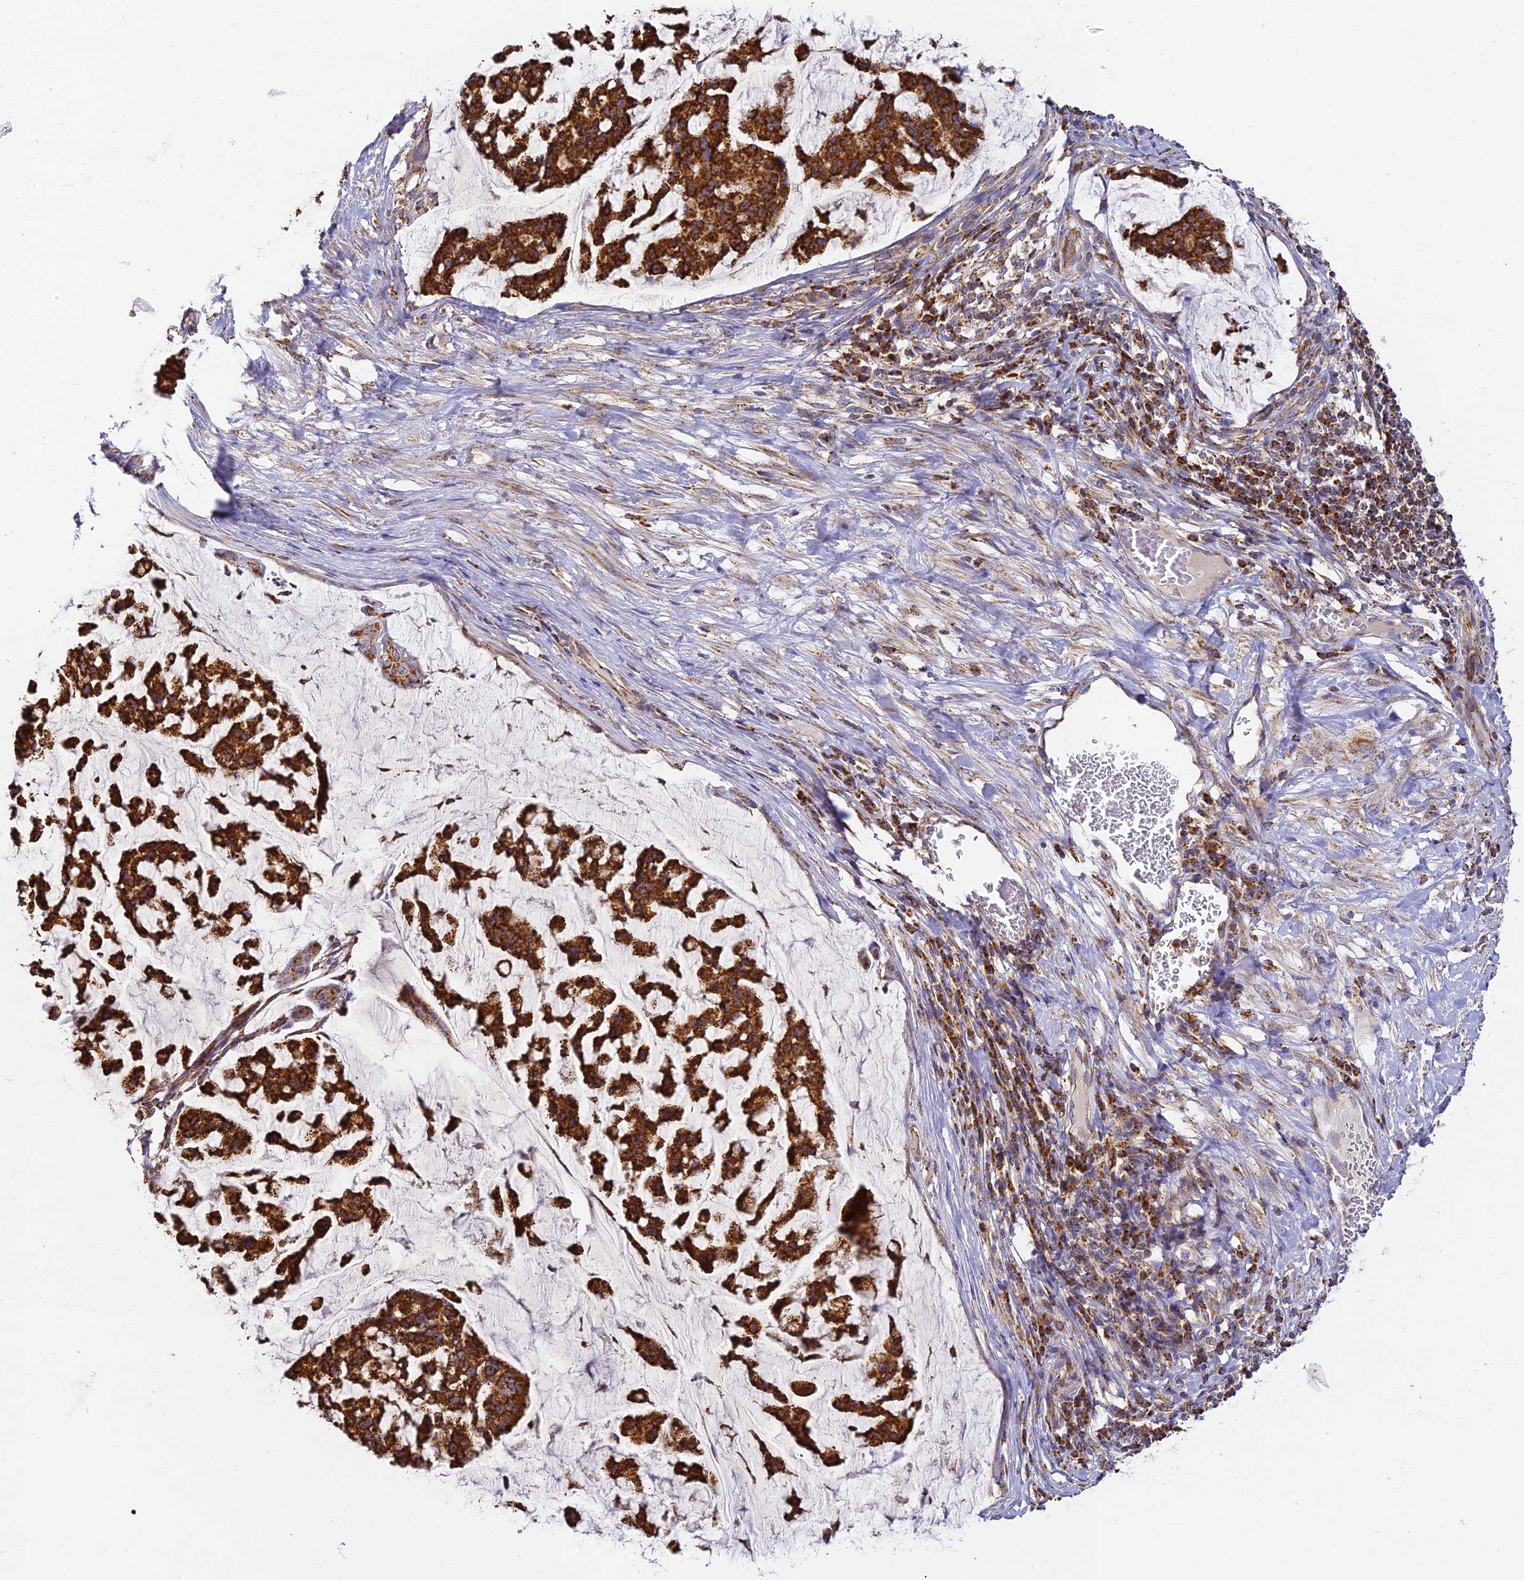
{"staining": {"intensity": "strong", "quantity": ">75%", "location": "cytoplasmic/membranous"}, "tissue": "stomach cancer", "cell_type": "Tumor cells", "image_type": "cancer", "snomed": [{"axis": "morphology", "description": "Adenocarcinoma, NOS"}, {"axis": "topography", "description": "Stomach, lower"}], "caption": "High-power microscopy captured an immunohistochemistry (IHC) histopathology image of stomach adenocarcinoma, revealing strong cytoplasmic/membranous expression in about >75% of tumor cells.", "gene": "DONSON", "patient": {"sex": "male", "age": 67}}